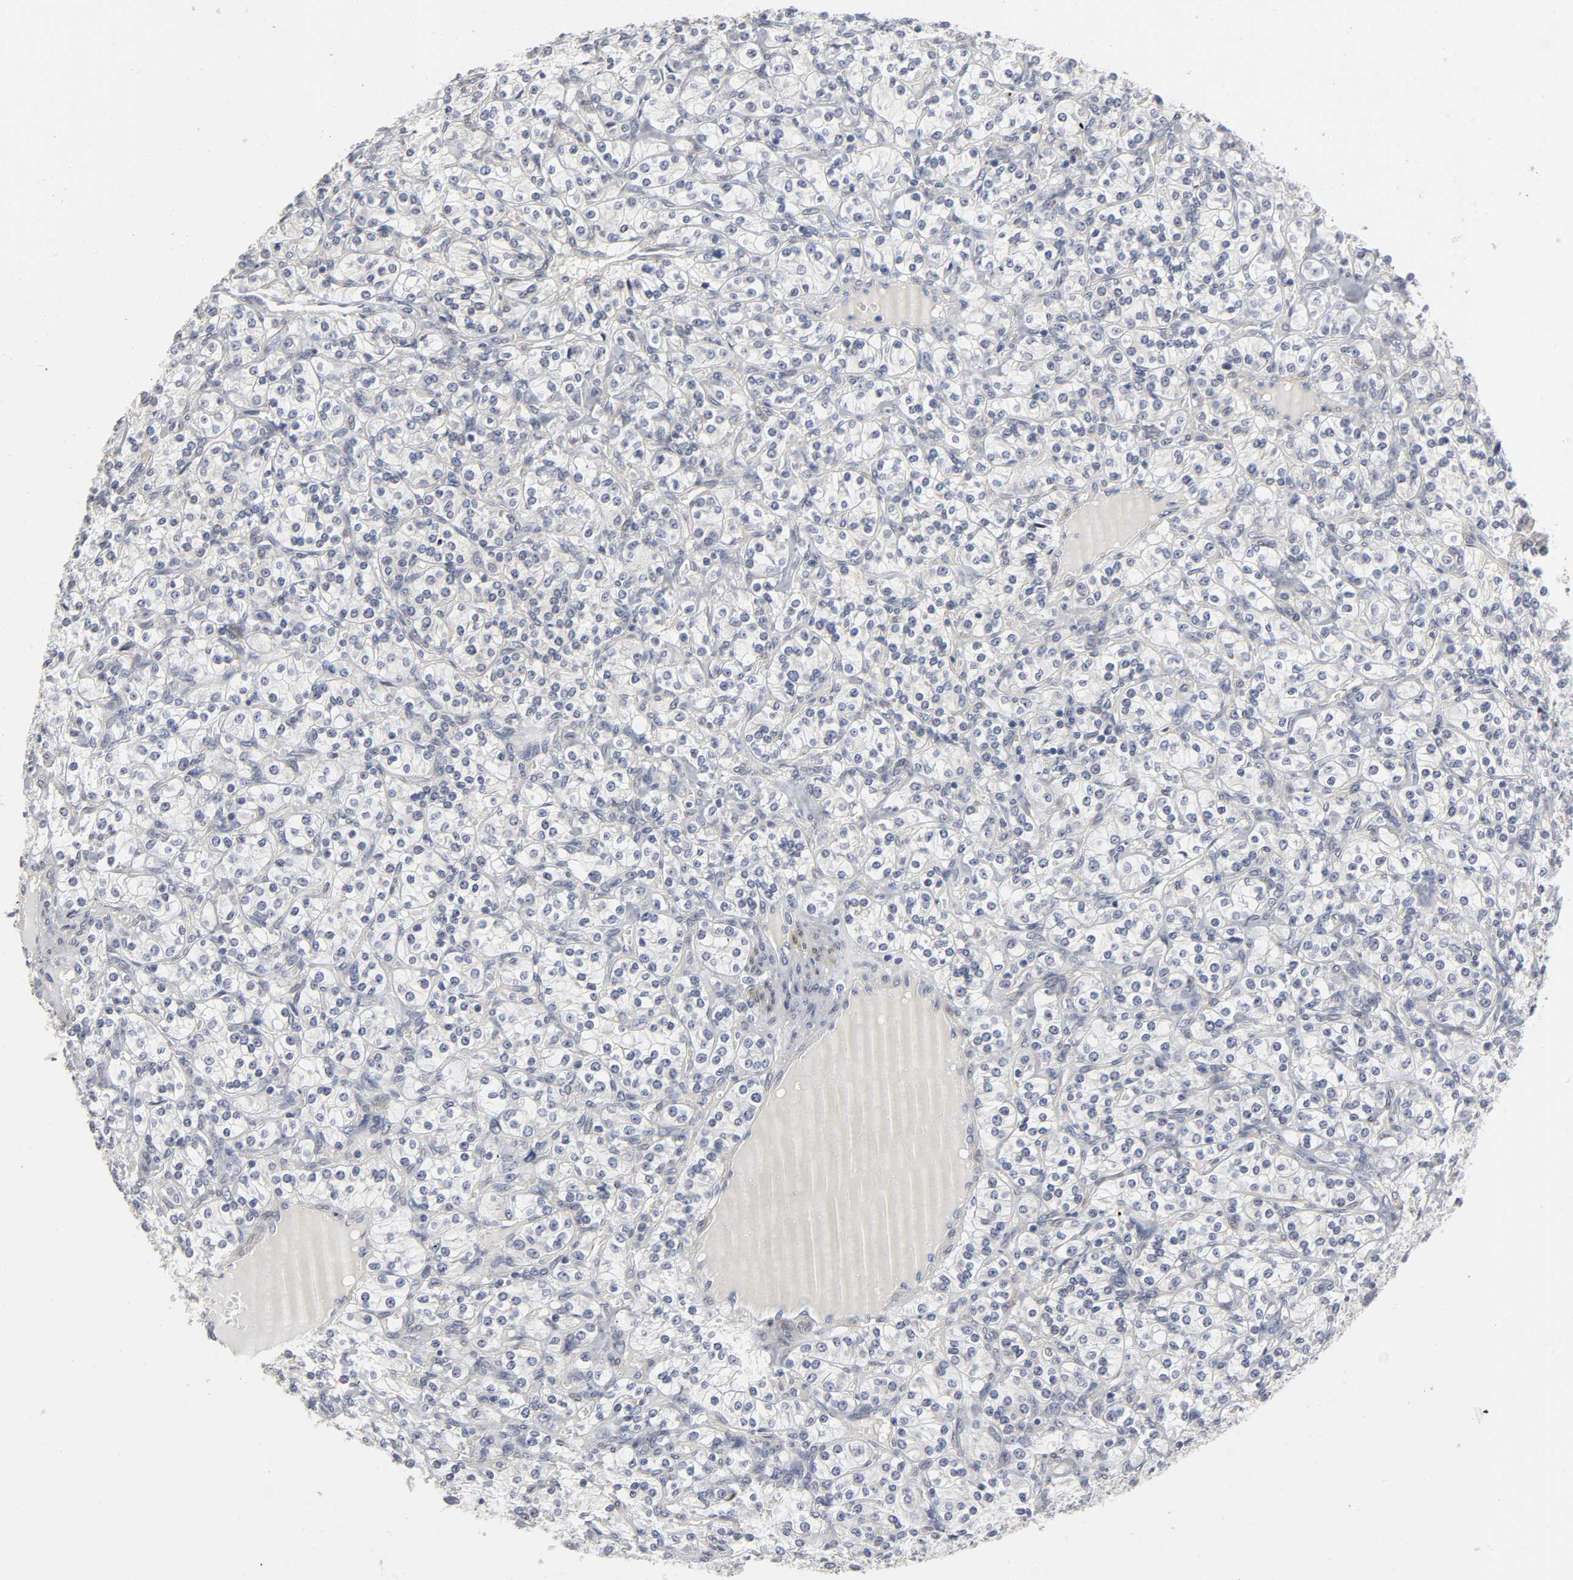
{"staining": {"intensity": "negative", "quantity": "none", "location": "none"}, "tissue": "renal cancer", "cell_type": "Tumor cells", "image_type": "cancer", "snomed": [{"axis": "morphology", "description": "Adenocarcinoma, NOS"}, {"axis": "topography", "description": "Kidney"}], "caption": "A micrograph of human adenocarcinoma (renal) is negative for staining in tumor cells.", "gene": "PDLIM3", "patient": {"sex": "male", "age": 77}}